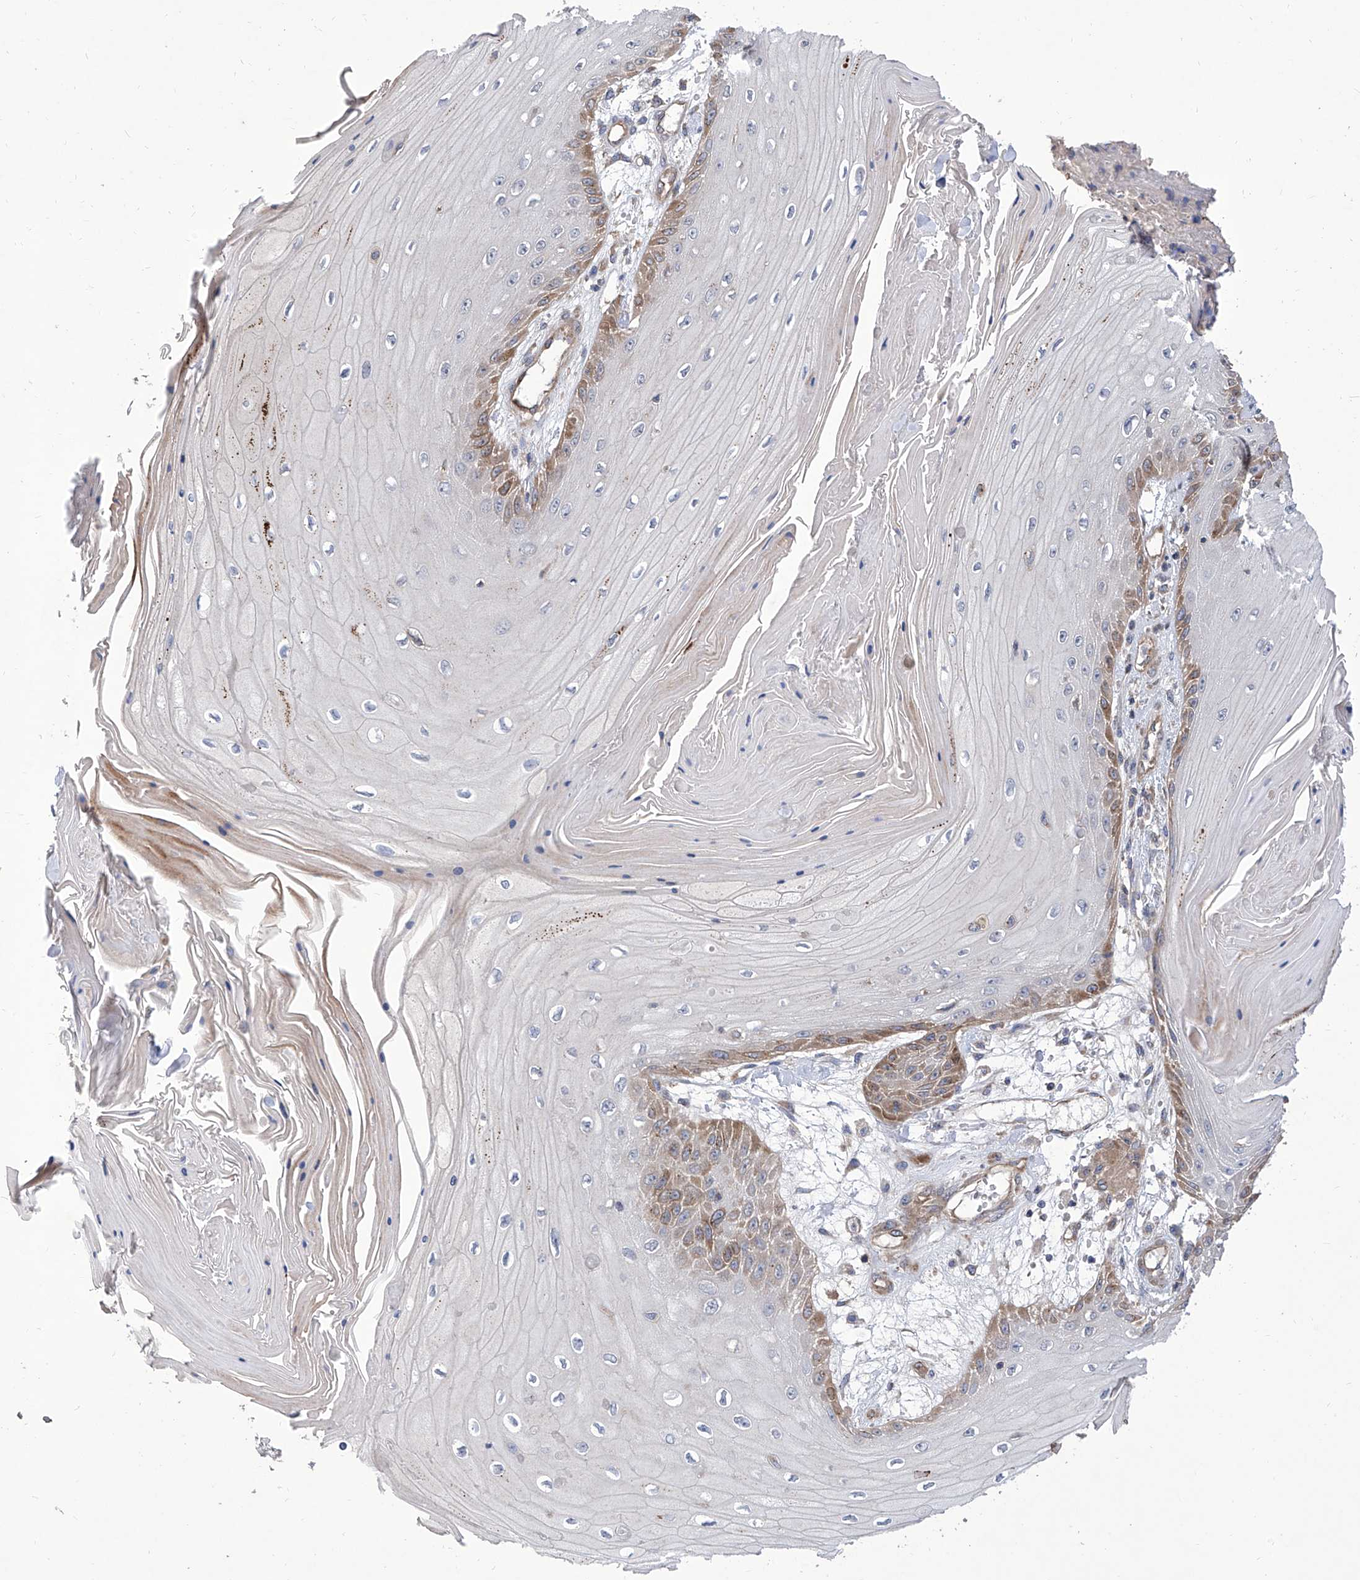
{"staining": {"intensity": "weak", "quantity": "<25%", "location": "cytoplasmic/membranous"}, "tissue": "skin cancer", "cell_type": "Tumor cells", "image_type": "cancer", "snomed": [{"axis": "morphology", "description": "Squamous cell carcinoma, NOS"}, {"axis": "topography", "description": "Skin"}], "caption": "Skin squamous cell carcinoma was stained to show a protein in brown. There is no significant staining in tumor cells.", "gene": "TJAP1", "patient": {"sex": "male", "age": 74}}